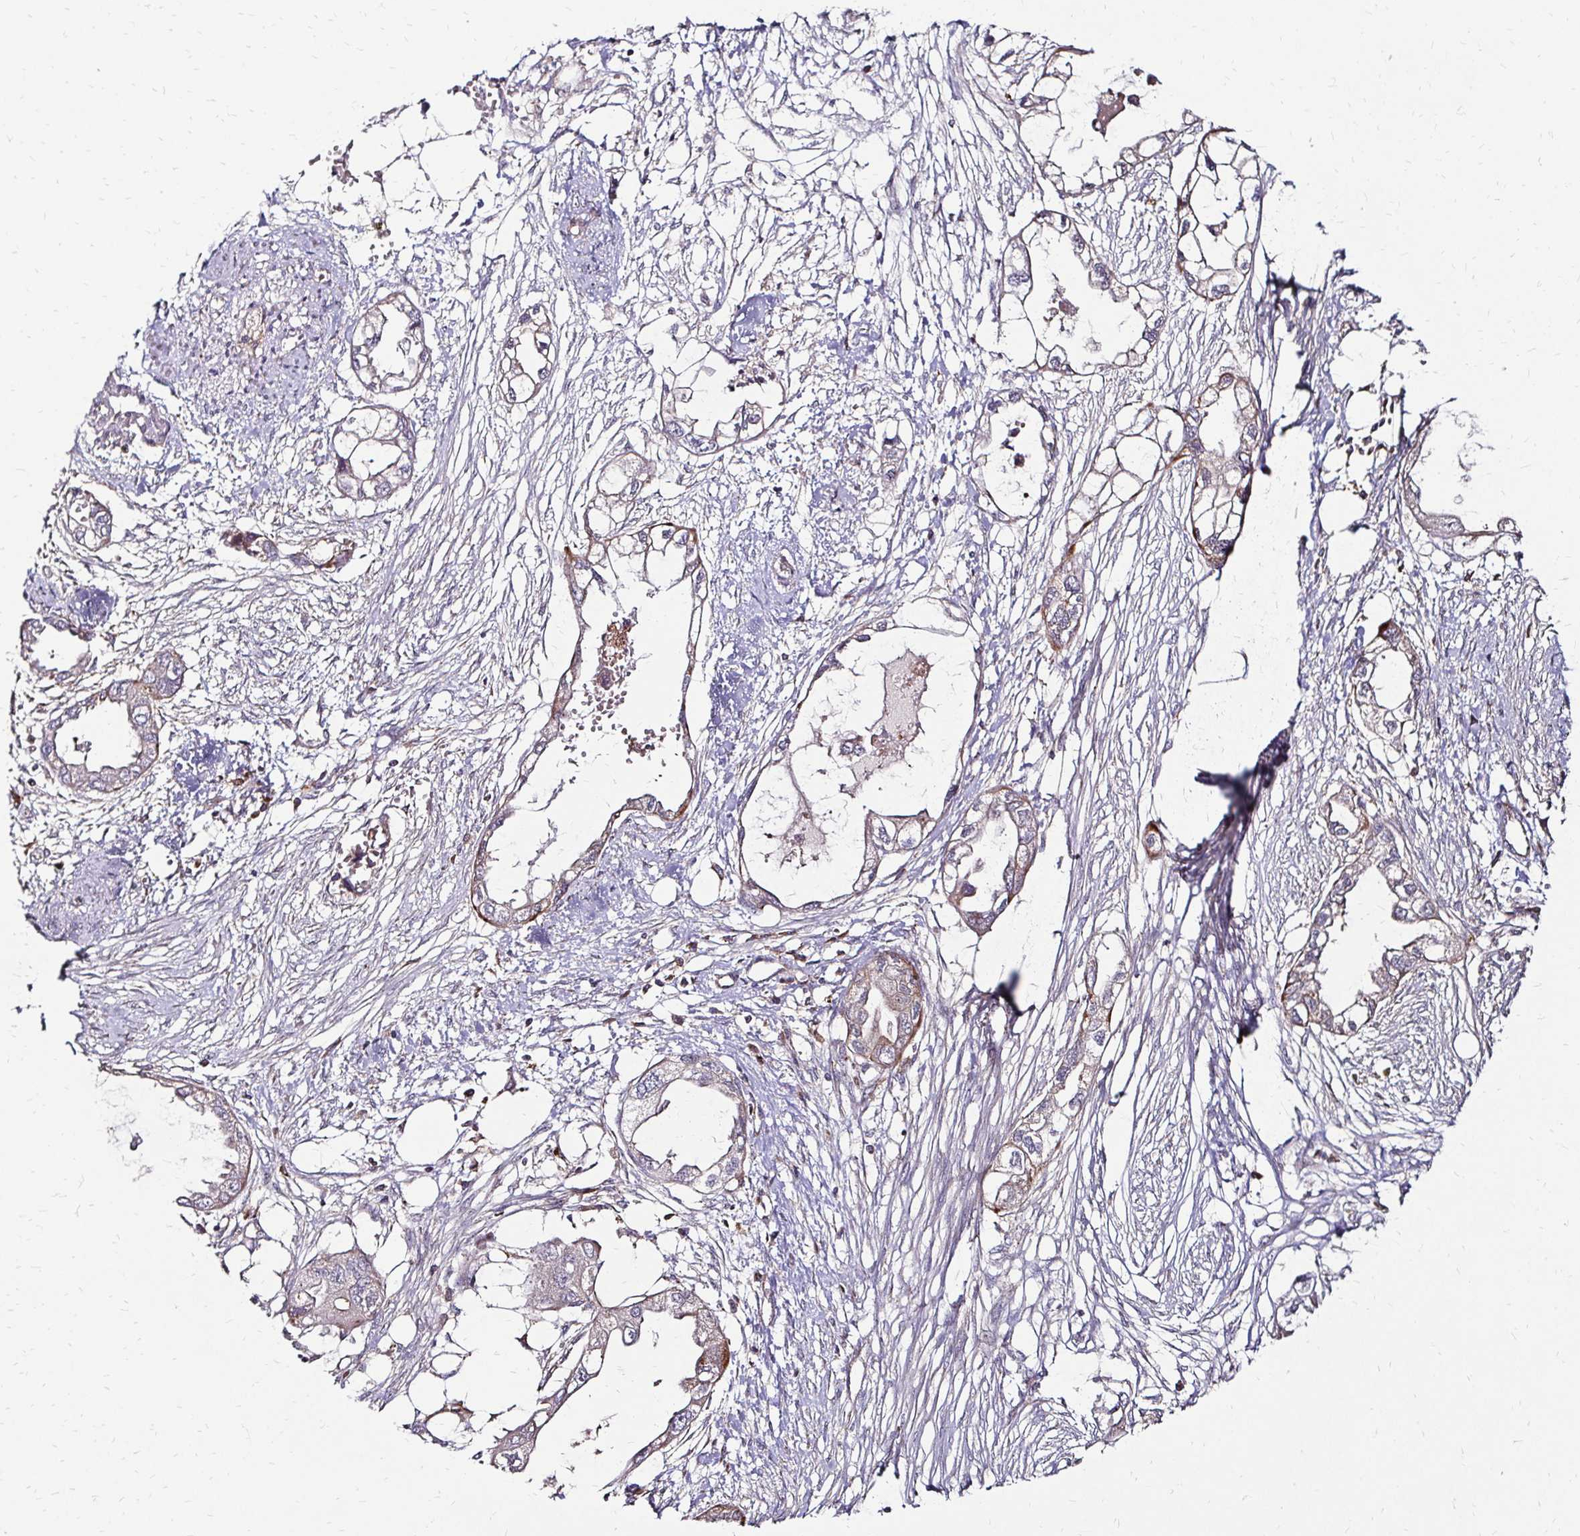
{"staining": {"intensity": "weak", "quantity": "<25%", "location": "cytoplasmic/membranous"}, "tissue": "endometrial cancer", "cell_type": "Tumor cells", "image_type": "cancer", "snomed": [{"axis": "morphology", "description": "Adenocarcinoma, NOS"}, {"axis": "morphology", "description": "Adenocarcinoma, metastatic, NOS"}, {"axis": "topography", "description": "Adipose tissue"}, {"axis": "topography", "description": "Endometrium"}], "caption": "Immunohistochemical staining of endometrial cancer (metastatic adenocarcinoma) demonstrates no significant staining in tumor cells. (DAB IHC visualized using brightfield microscopy, high magnification).", "gene": "IDUA", "patient": {"sex": "female", "age": 67}}